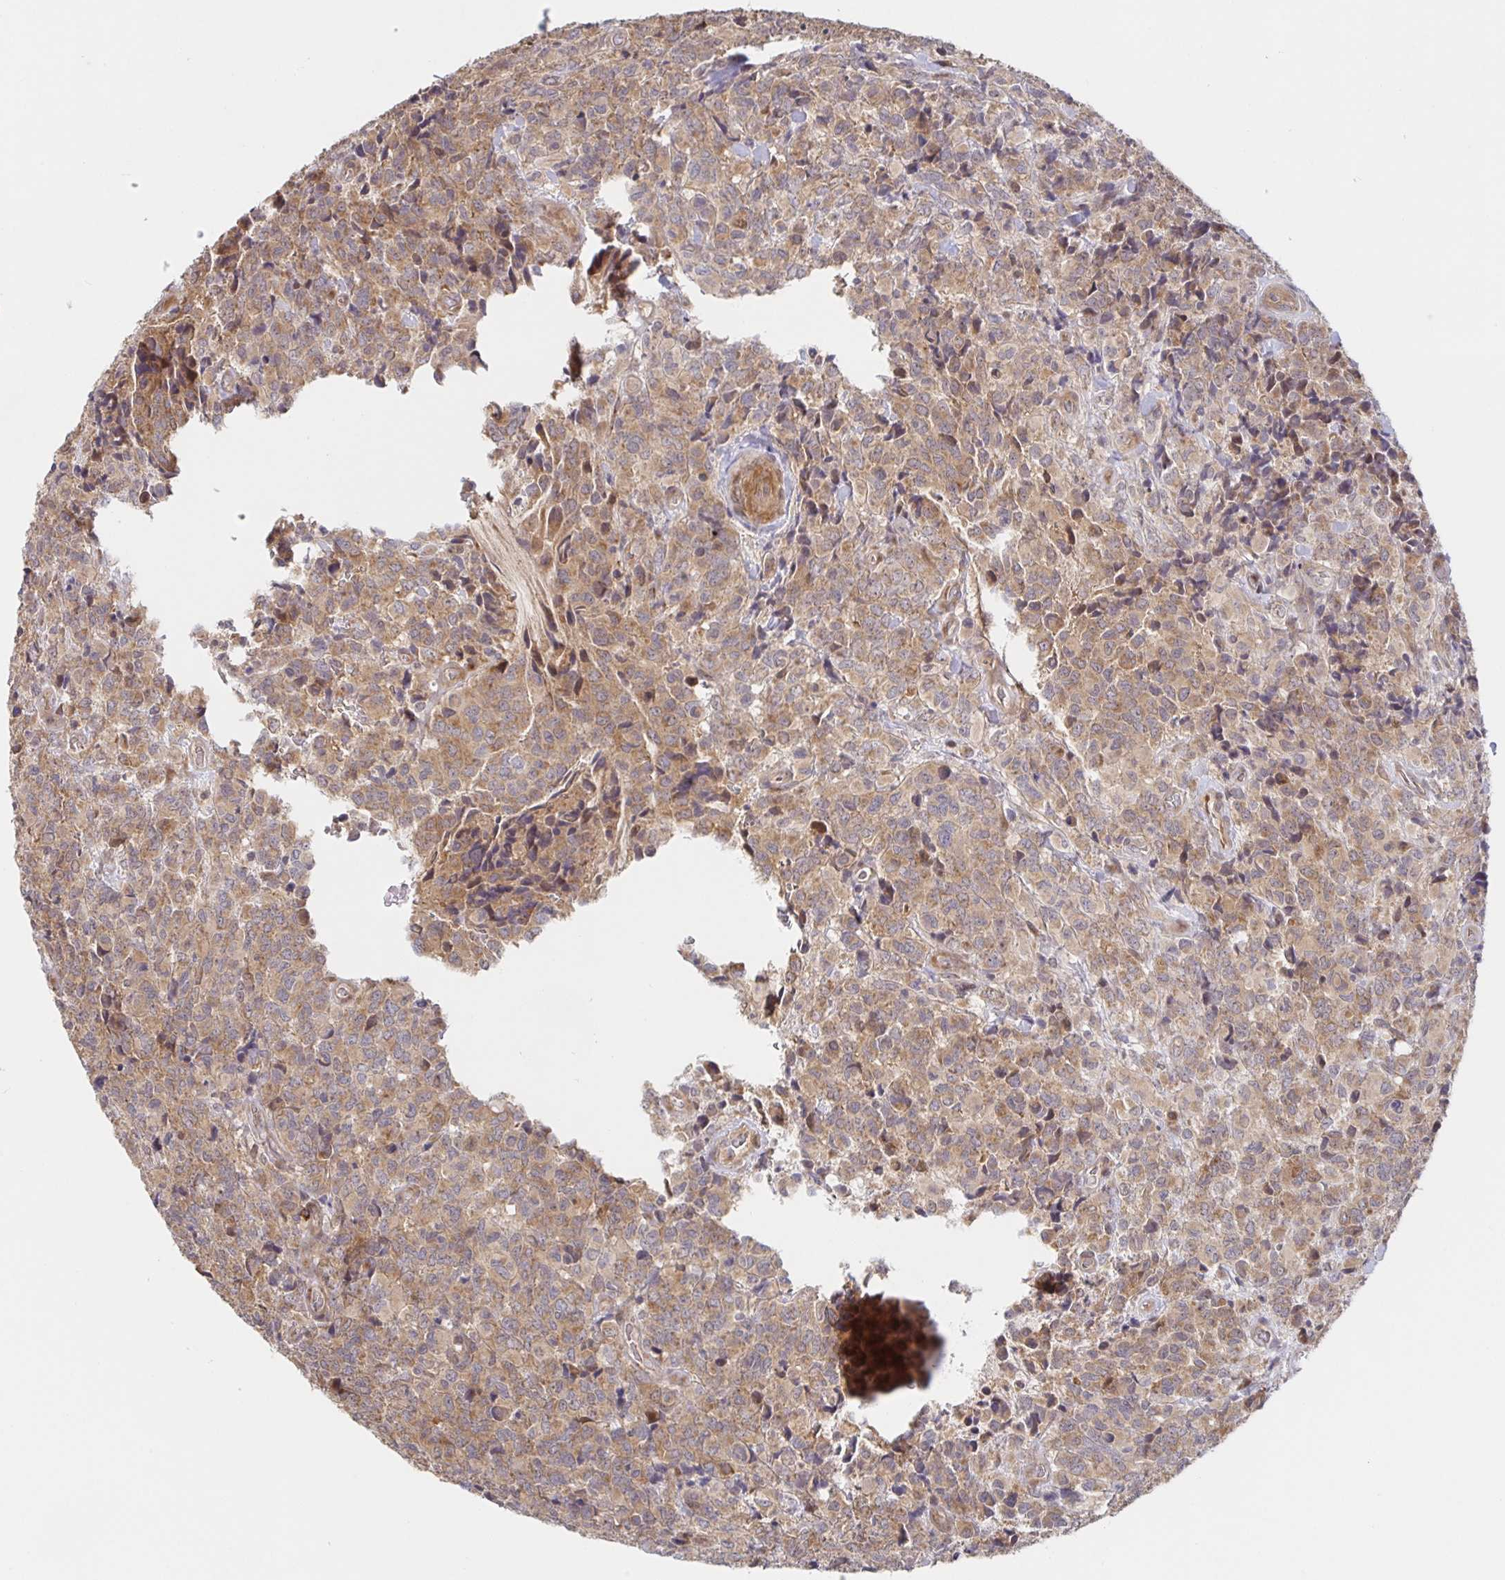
{"staining": {"intensity": "weak", "quantity": ">75%", "location": "cytoplasmic/membranous"}, "tissue": "glioma", "cell_type": "Tumor cells", "image_type": "cancer", "snomed": [{"axis": "morphology", "description": "Glioma, malignant, High grade"}, {"axis": "topography", "description": "Brain"}], "caption": "The histopathology image demonstrates staining of glioma, revealing weak cytoplasmic/membranous protein expression (brown color) within tumor cells.", "gene": "AACS", "patient": {"sex": "male", "age": 39}}